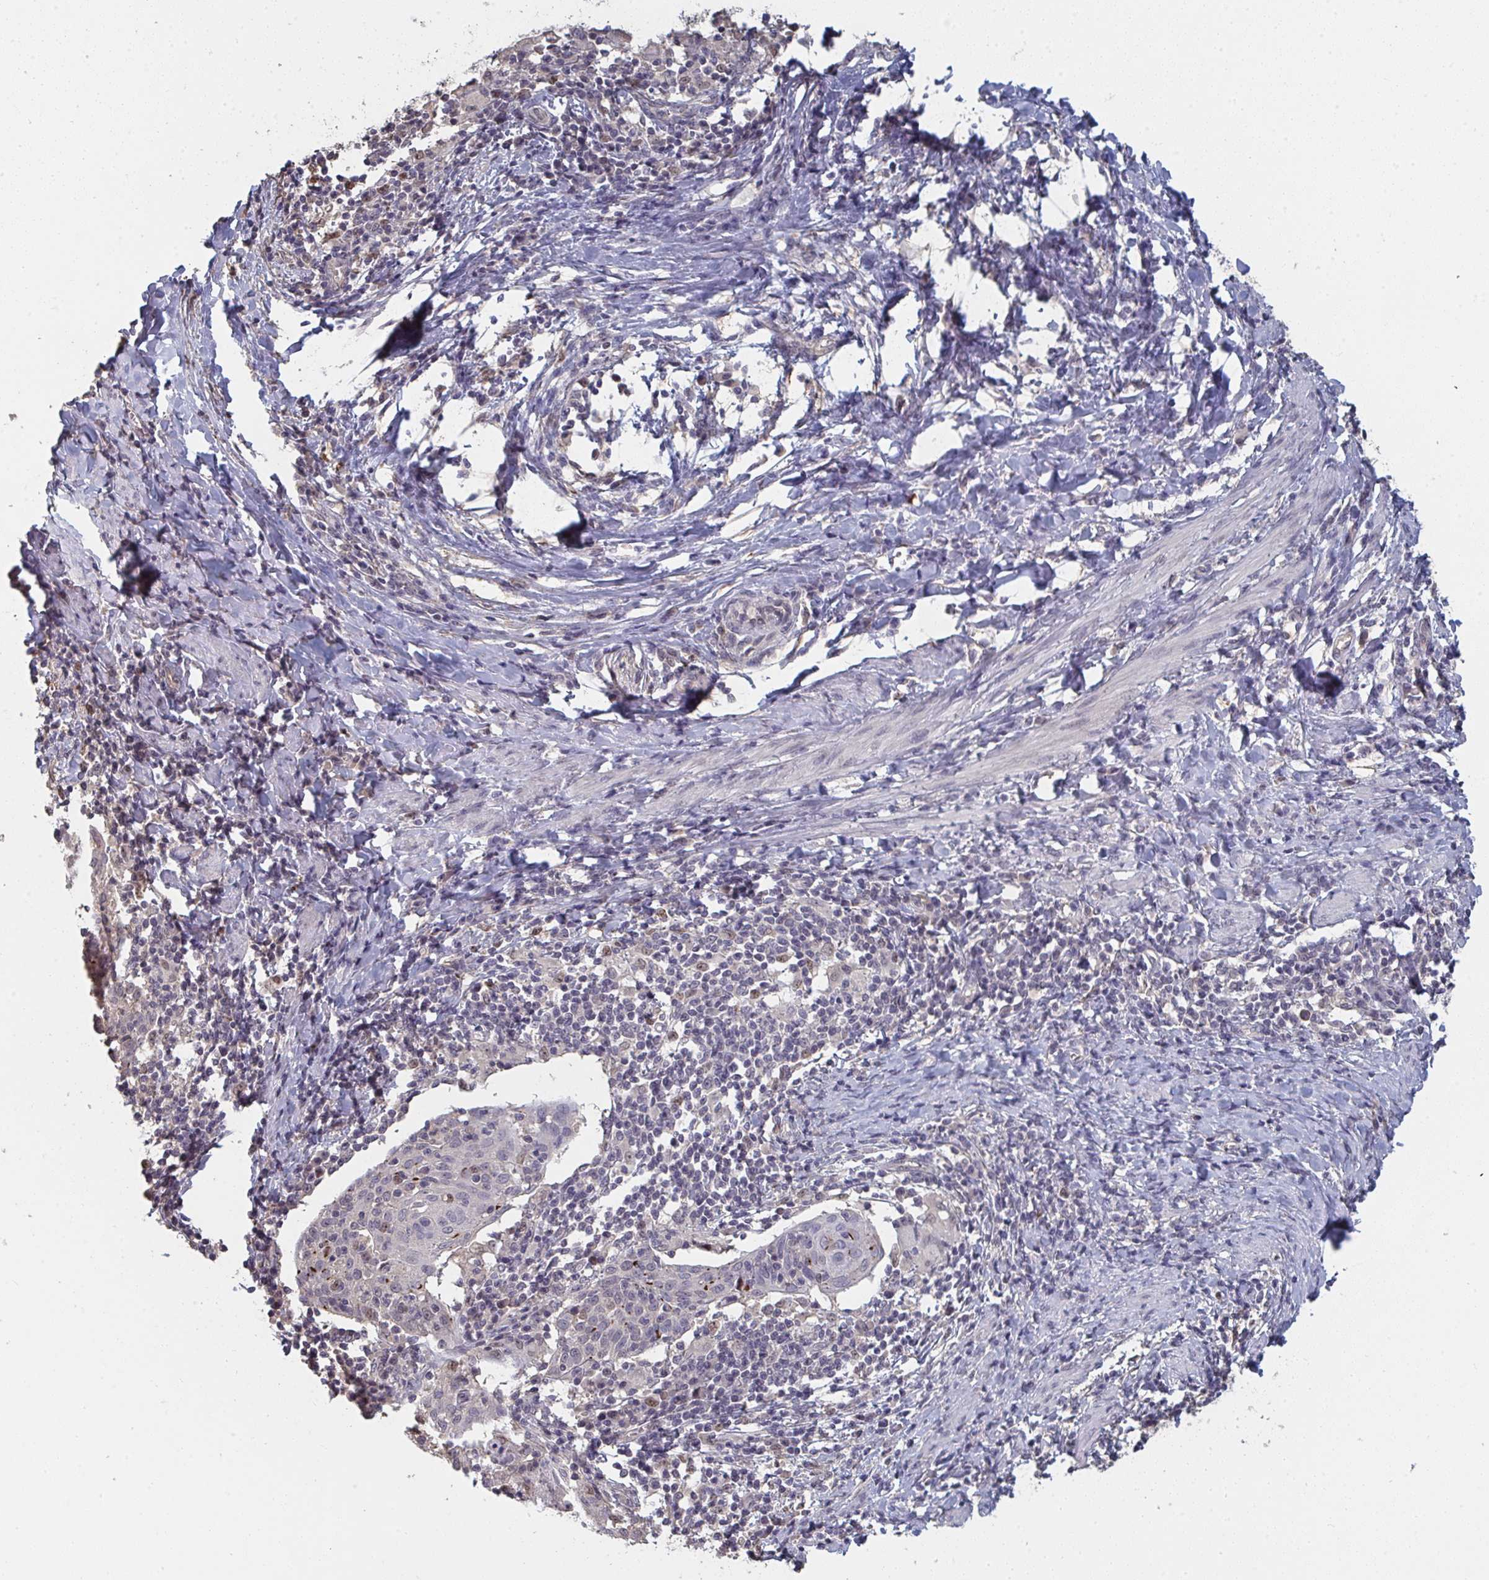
{"staining": {"intensity": "moderate", "quantity": "<25%", "location": "nuclear"}, "tissue": "cervical cancer", "cell_type": "Tumor cells", "image_type": "cancer", "snomed": [{"axis": "morphology", "description": "Squamous cell carcinoma, NOS"}, {"axis": "topography", "description": "Cervix"}], "caption": "Immunohistochemical staining of cervical cancer (squamous cell carcinoma) reveals low levels of moderate nuclear staining in approximately <25% of tumor cells.", "gene": "LIX1", "patient": {"sex": "female", "age": 52}}